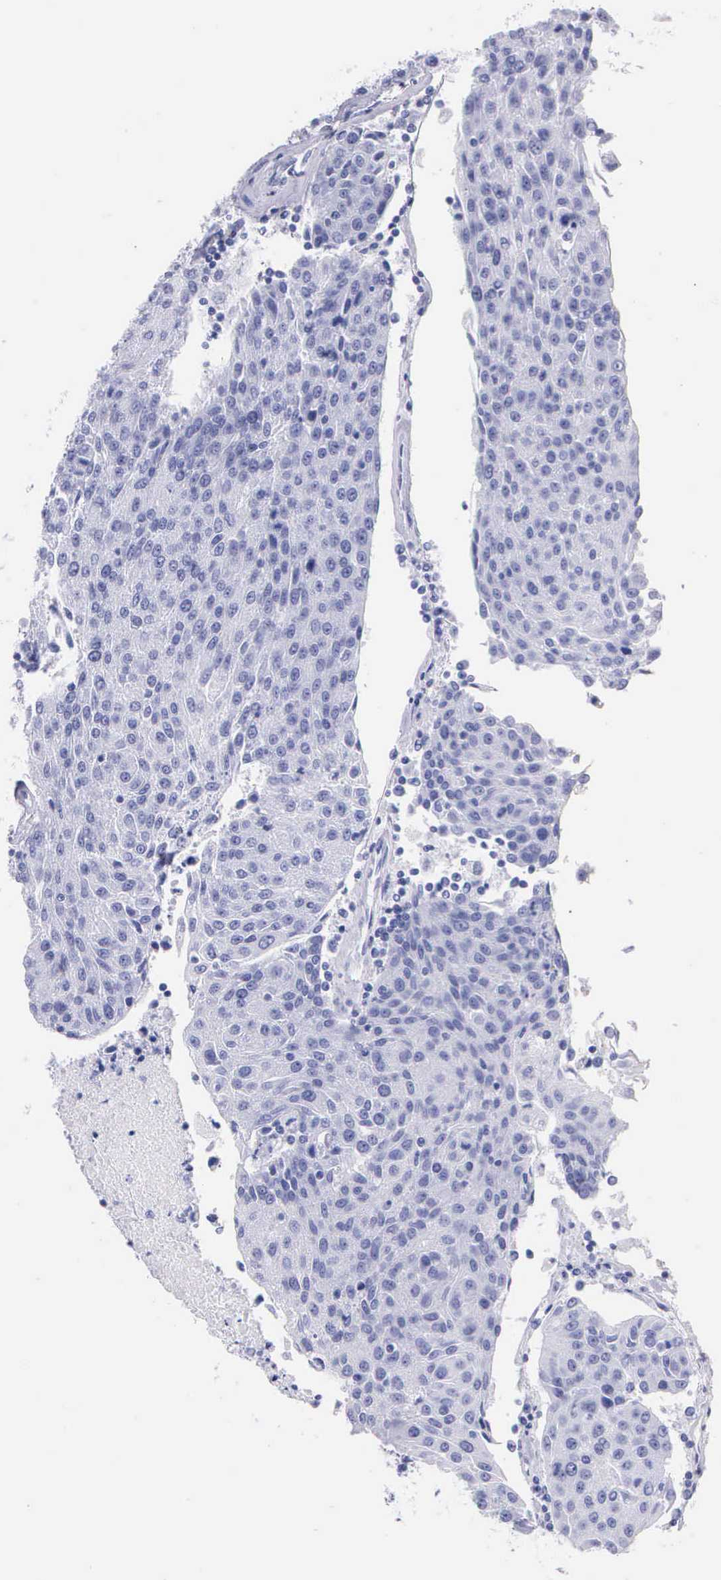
{"staining": {"intensity": "negative", "quantity": "none", "location": "none"}, "tissue": "urothelial cancer", "cell_type": "Tumor cells", "image_type": "cancer", "snomed": [{"axis": "morphology", "description": "Urothelial carcinoma, High grade"}, {"axis": "topography", "description": "Urinary bladder"}], "caption": "DAB (3,3'-diaminobenzidine) immunohistochemical staining of urothelial carcinoma (high-grade) exhibits no significant staining in tumor cells.", "gene": "KLK3", "patient": {"sex": "female", "age": 85}}